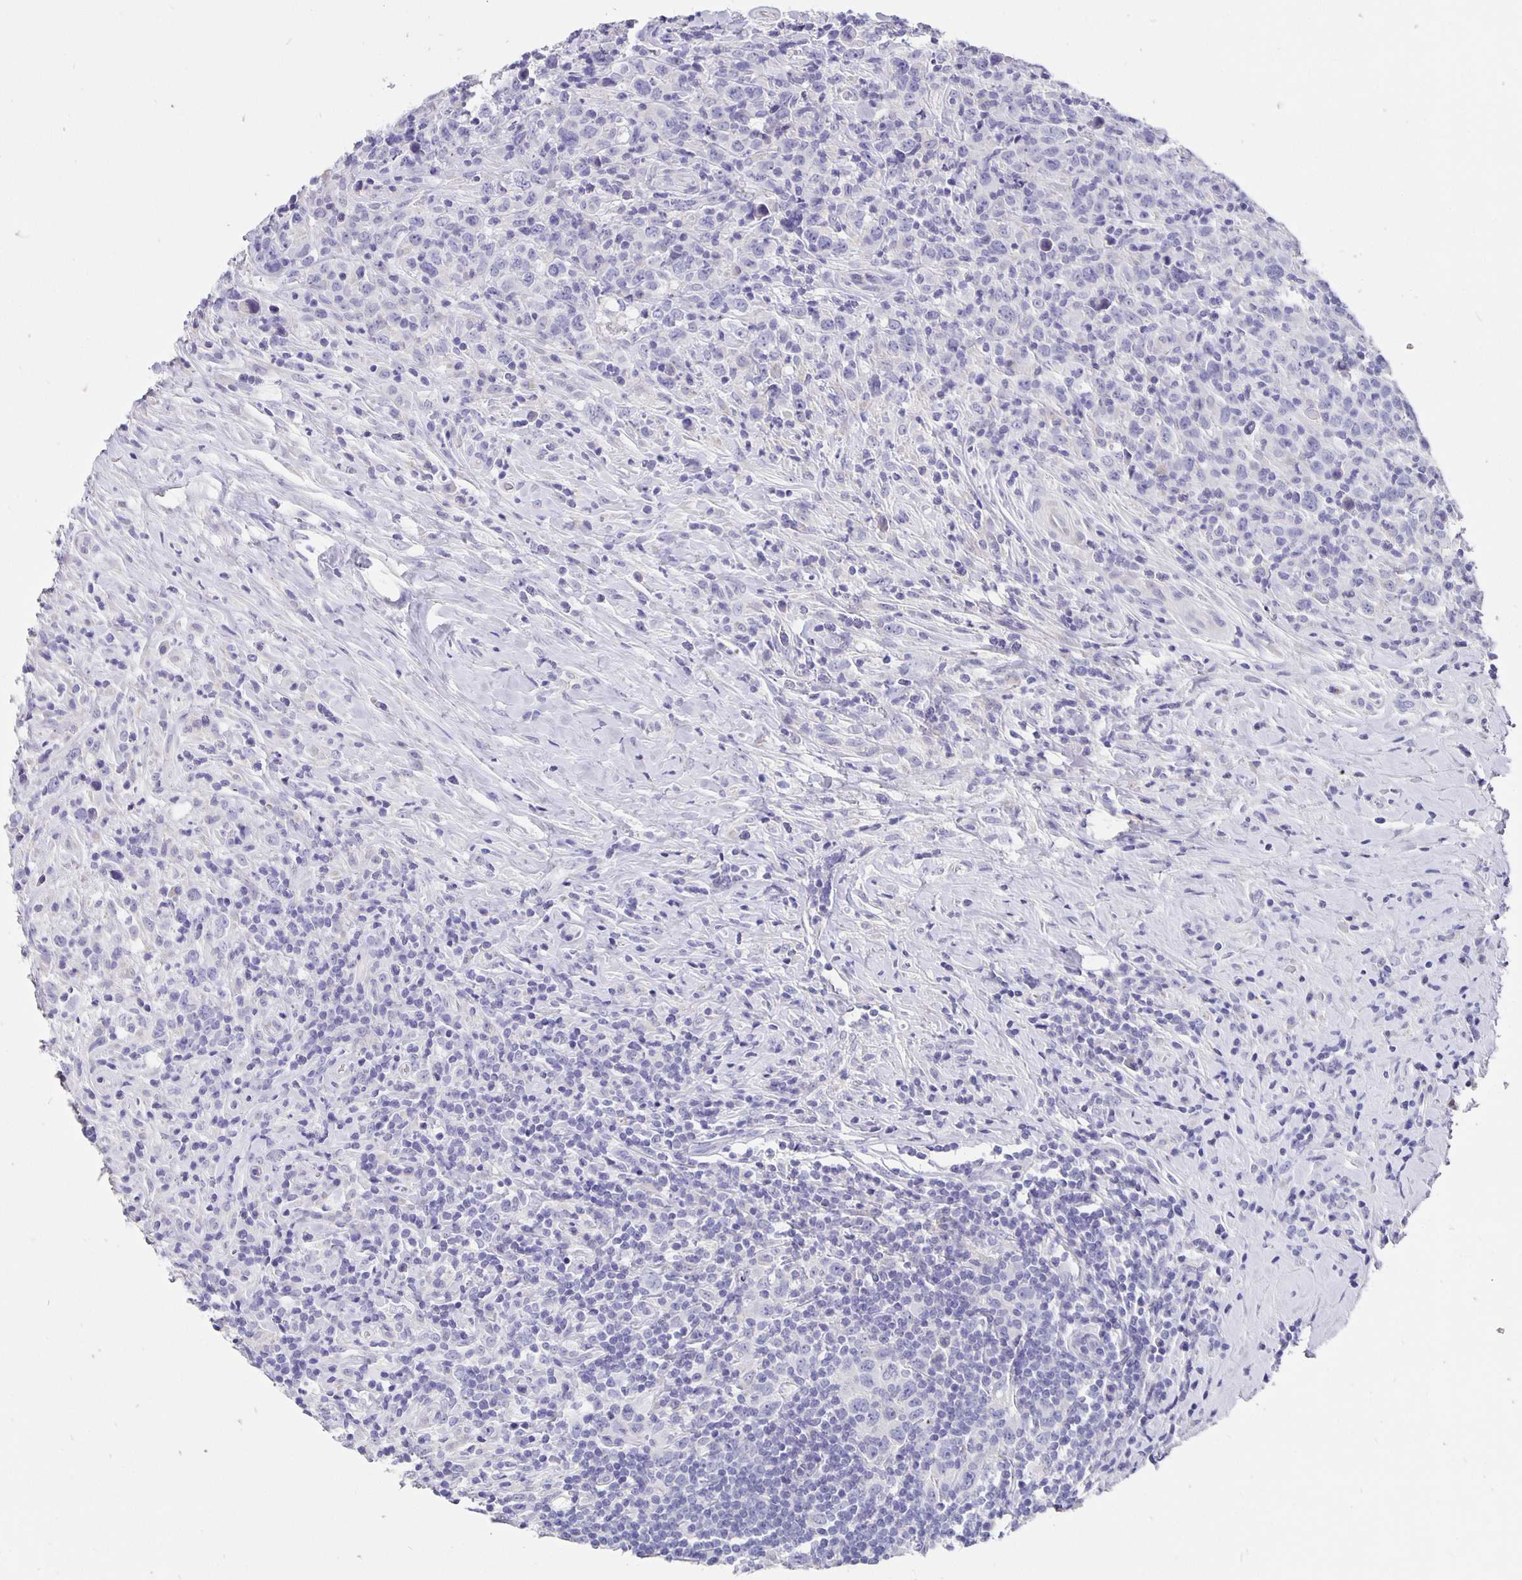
{"staining": {"intensity": "negative", "quantity": "none", "location": "none"}, "tissue": "lymphoma", "cell_type": "Tumor cells", "image_type": "cancer", "snomed": [{"axis": "morphology", "description": "Hodgkin's disease, NOS"}, {"axis": "topography", "description": "Lymph node"}], "caption": "DAB (3,3'-diaminobenzidine) immunohistochemical staining of human lymphoma exhibits no significant expression in tumor cells. The staining was performed using DAB to visualize the protein expression in brown, while the nuclei were stained in blue with hematoxylin (Magnification: 20x).", "gene": "CFAP74", "patient": {"sex": "female", "age": 18}}